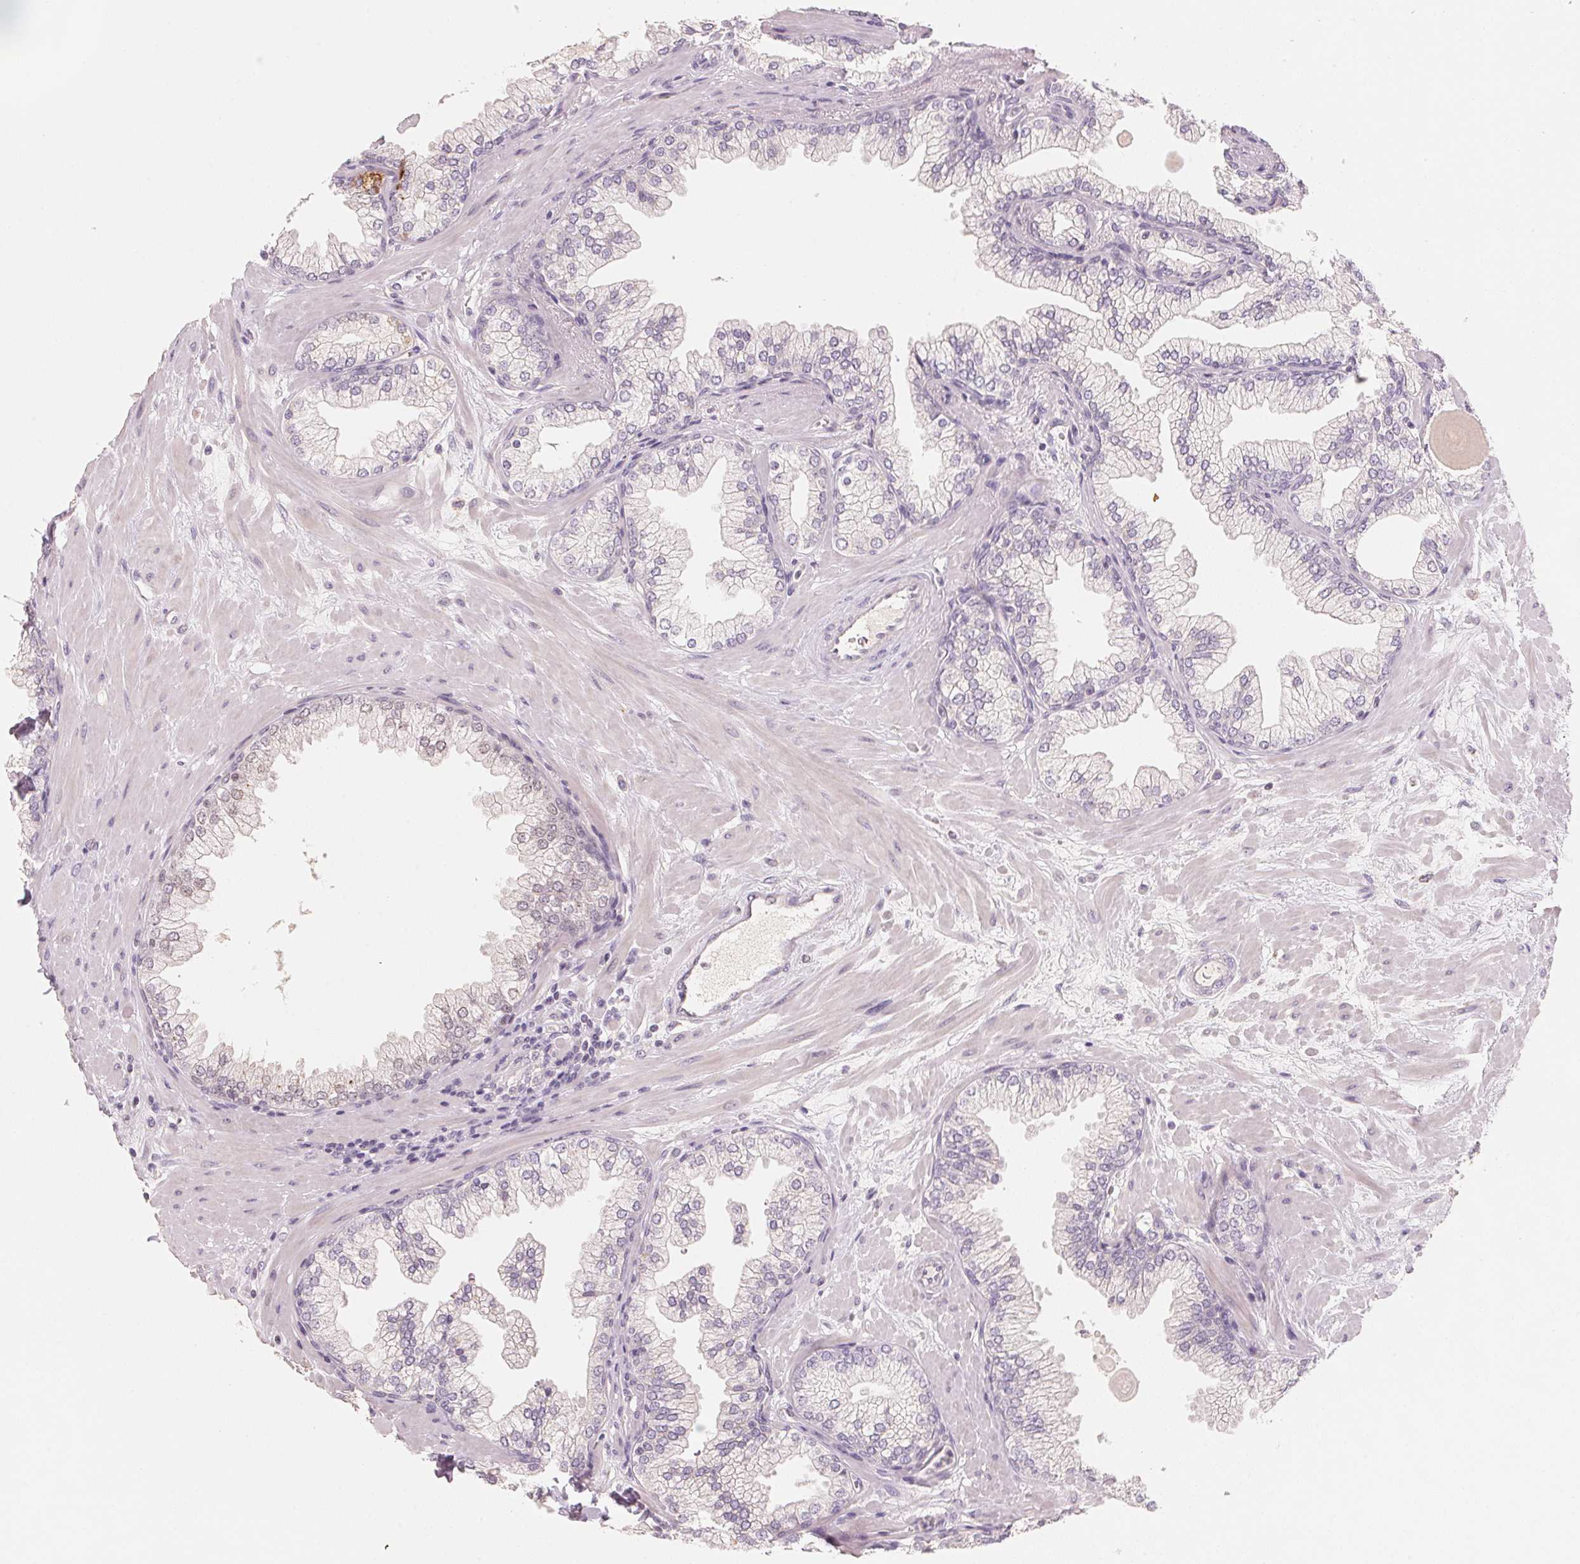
{"staining": {"intensity": "negative", "quantity": "none", "location": "none"}, "tissue": "prostate", "cell_type": "Glandular cells", "image_type": "normal", "snomed": [{"axis": "morphology", "description": "Normal tissue, NOS"}, {"axis": "topography", "description": "Prostate"}, {"axis": "topography", "description": "Peripheral nerve tissue"}], "caption": "High magnification brightfield microscopy of normal prostate stained with DAB (3,3'-diaminobenzidine) (brown) and counterstained with hematoxylin (blue): glandular cells show no significant expression. (DAB (3,3'-diaminobenzidine) IHC with hematoxylin counter stain).", "gene": "TREH", "patient": {"sex": "male", "age": 61}}